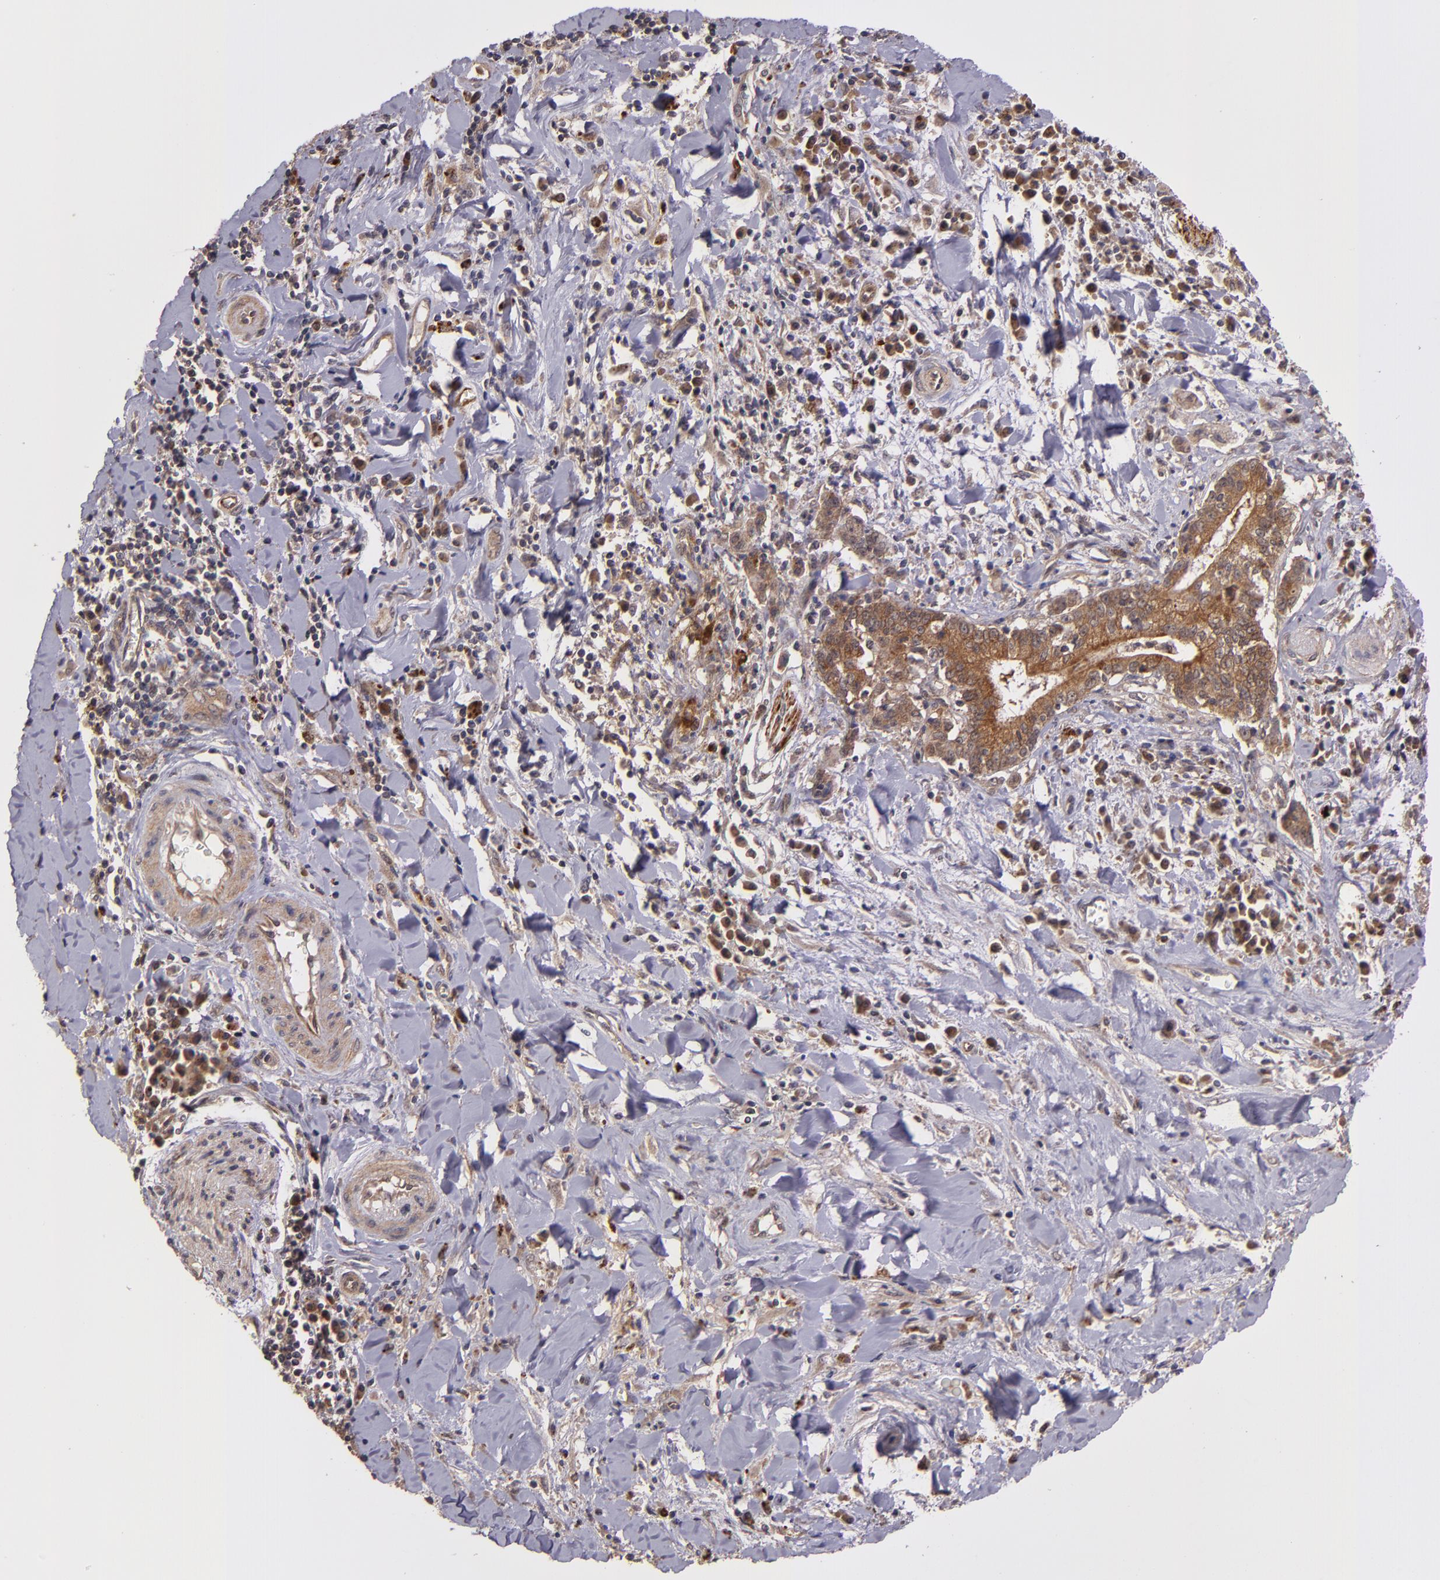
{"staining": {"intensity": "moderate", "quantity": ">75%", "location": "cytoplasmic/membranous"}, "tissue": "liver cancer", "cell_type": "Tumor cells", "image_type": "cancer", "snomed": [{"axis": "morphology", "description": "Cholangiocarcinoma"}, {"axis": "topography", "description": "Liver"}], "caption": "Liver cholangiocarcinoma tissue exhibits moderate cytoplasmic/membranous positivity in about >75% of tumor cells", "gene": "FTSJ1", "patient": {"sex": "male", "age": 57}}